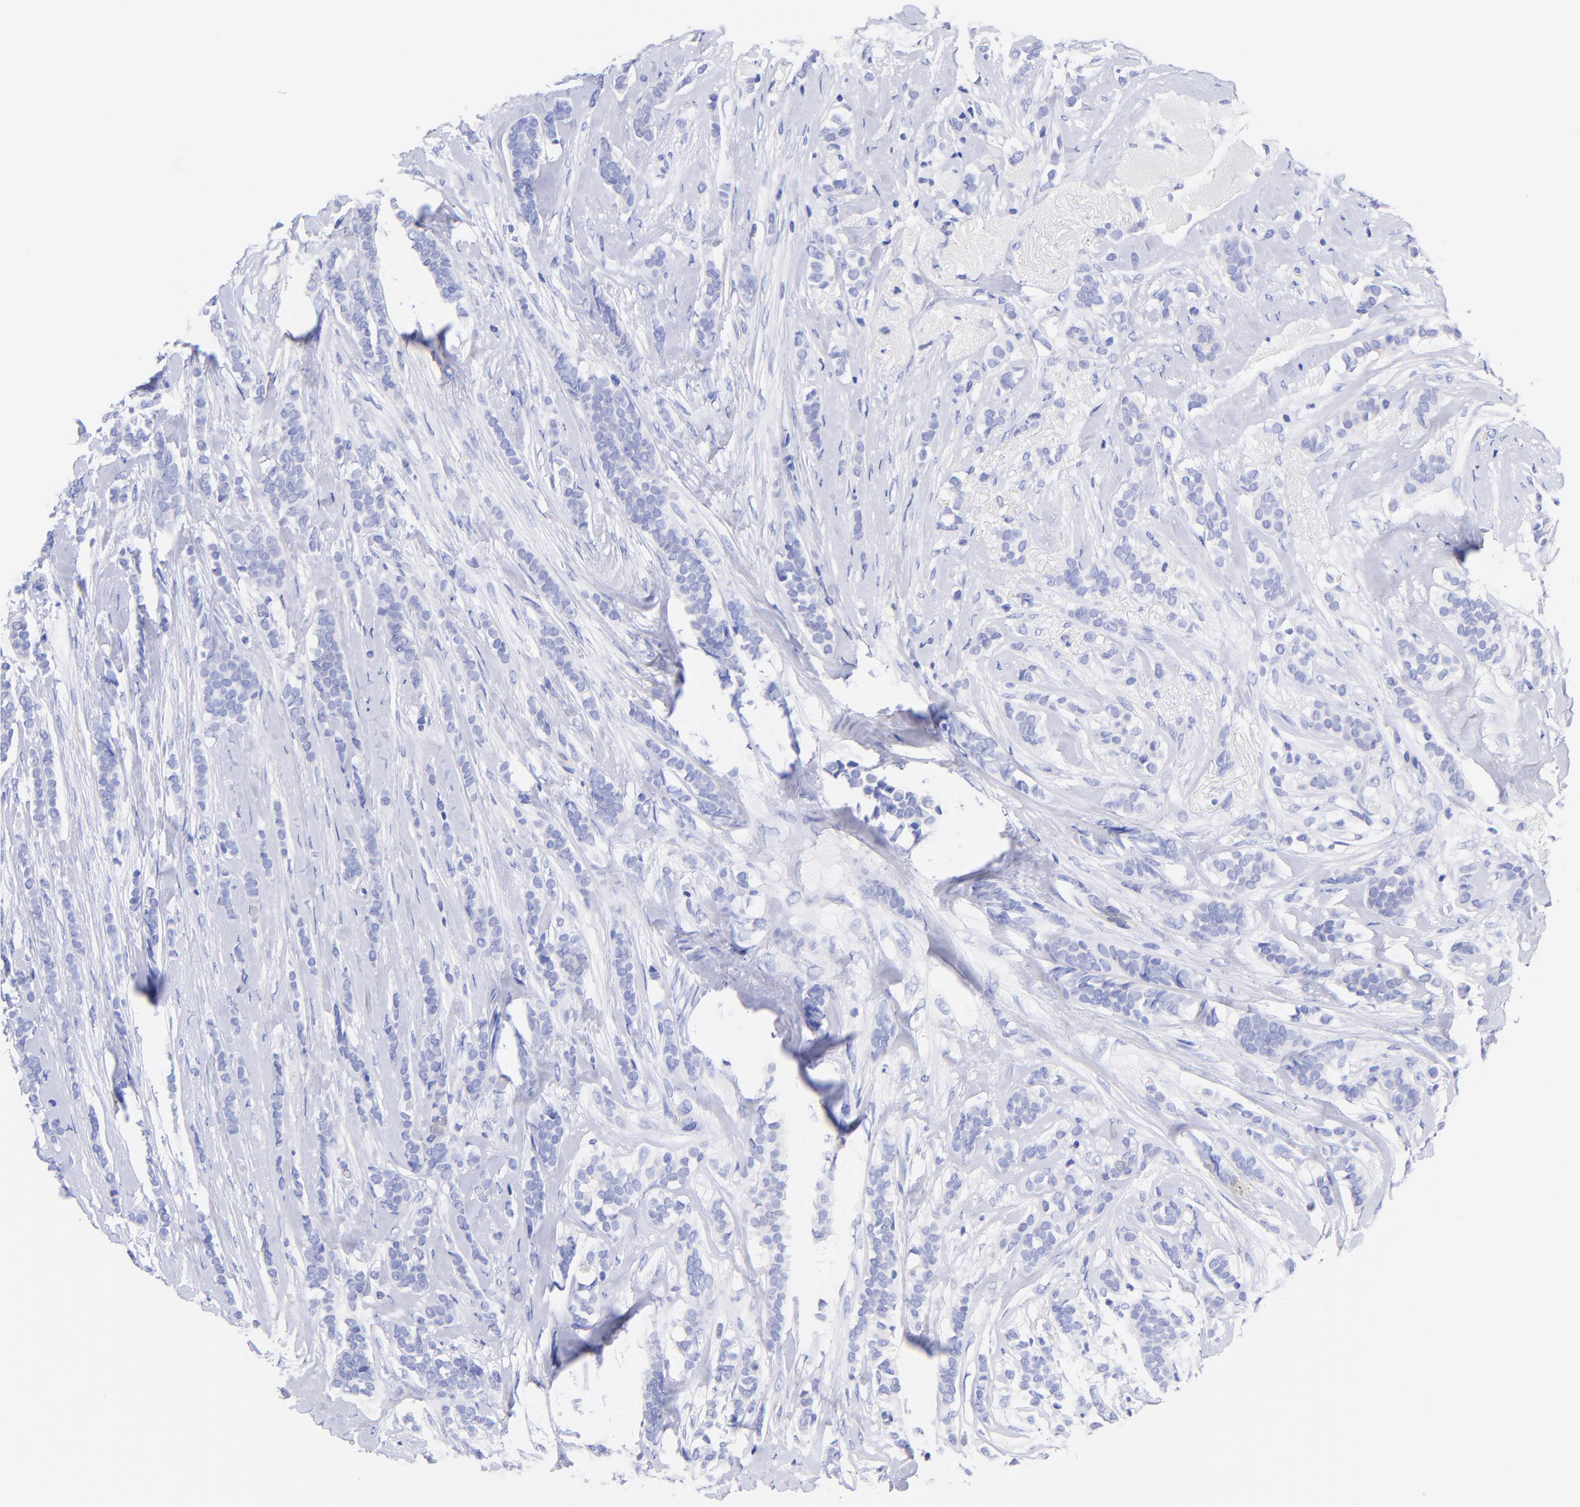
{"staining": {"intensity": "negative", "quantity": "none", "location": "none"}, "tissue": "breast cancer", "cell_type": "Tumor cells", "image_type": "cancer", "snomed": [{"axis": "morphology", "description": "Lobular carcinoma"}, {"axis": "topography", "description": "Breast"}], "caption": "An immunohistochemistry micrograph of breast cancer (lobular carcinoma) is shown. There is no staining in tumor cells of breast cancer (lobular carcinoma).", "gene": "GPHN", "patient": {"sex": "female", "age": 56}}